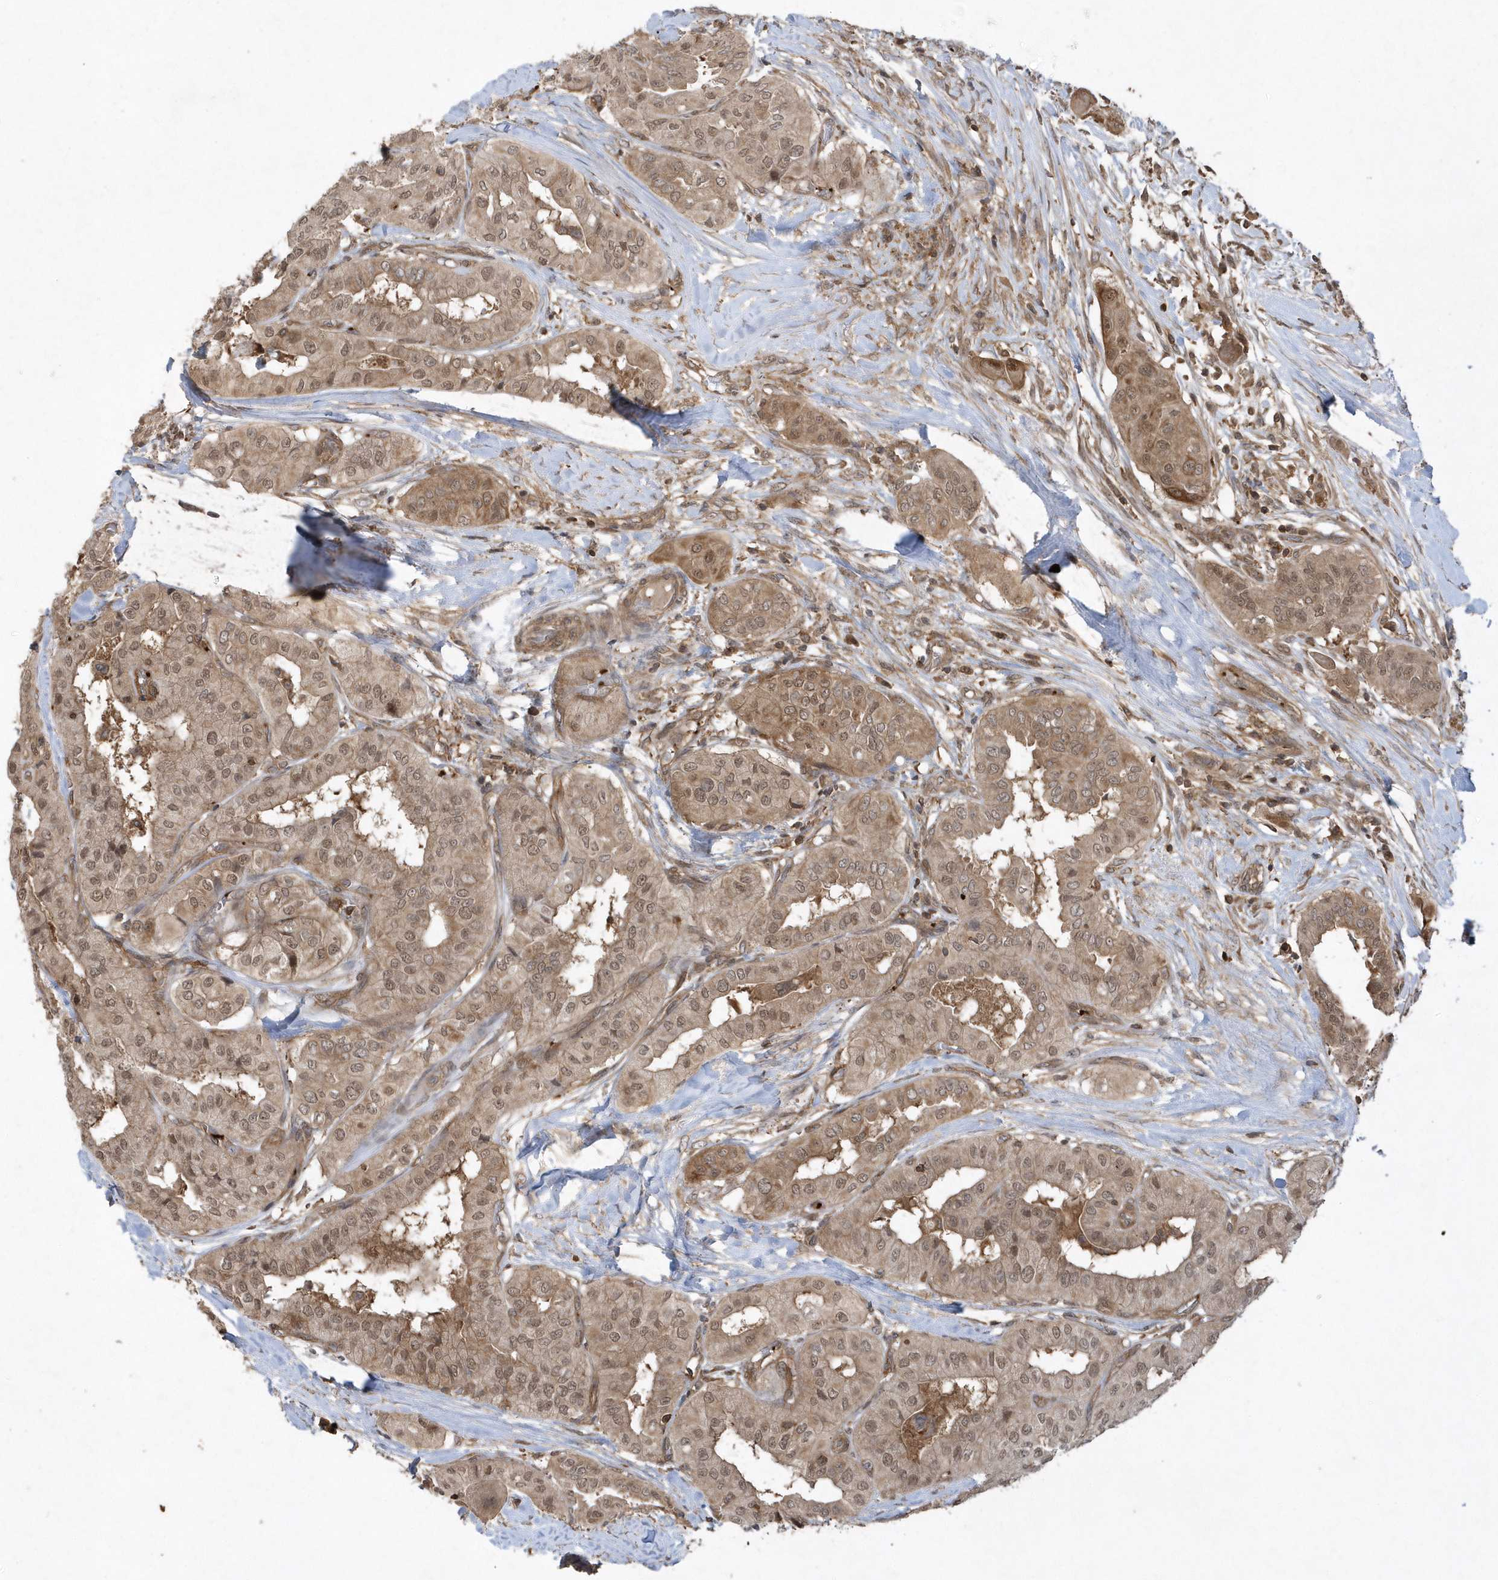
{"staining": {"intensity": "moderate", "quantity": ">75%", "location": "cytoplasmic/membranous,nuclear"}, "tissue": "thyroid cancer", "cell_type": "Tumor cells", "image_type": "cancer", "snomed": [{"axis": "morphology", "description": "Papillary adenocarcinoma, NOS"}, {"axis": "topography", "description": "Thyroid gland"}], "caption": "Immunohistochemical staining of human thyroid cancer displays medium levels of moderate cytoplasmic/membranous and nuclear expression in approximately >75% of tumor cells. Using DAB (3,3'-diaminobenzidine) (brown) and hematoxylin (blue) stains, captured at high magnification using brightfield microscopy.", "gene": "ACYP1", "patient": {"sex": "female", "age": 59}}